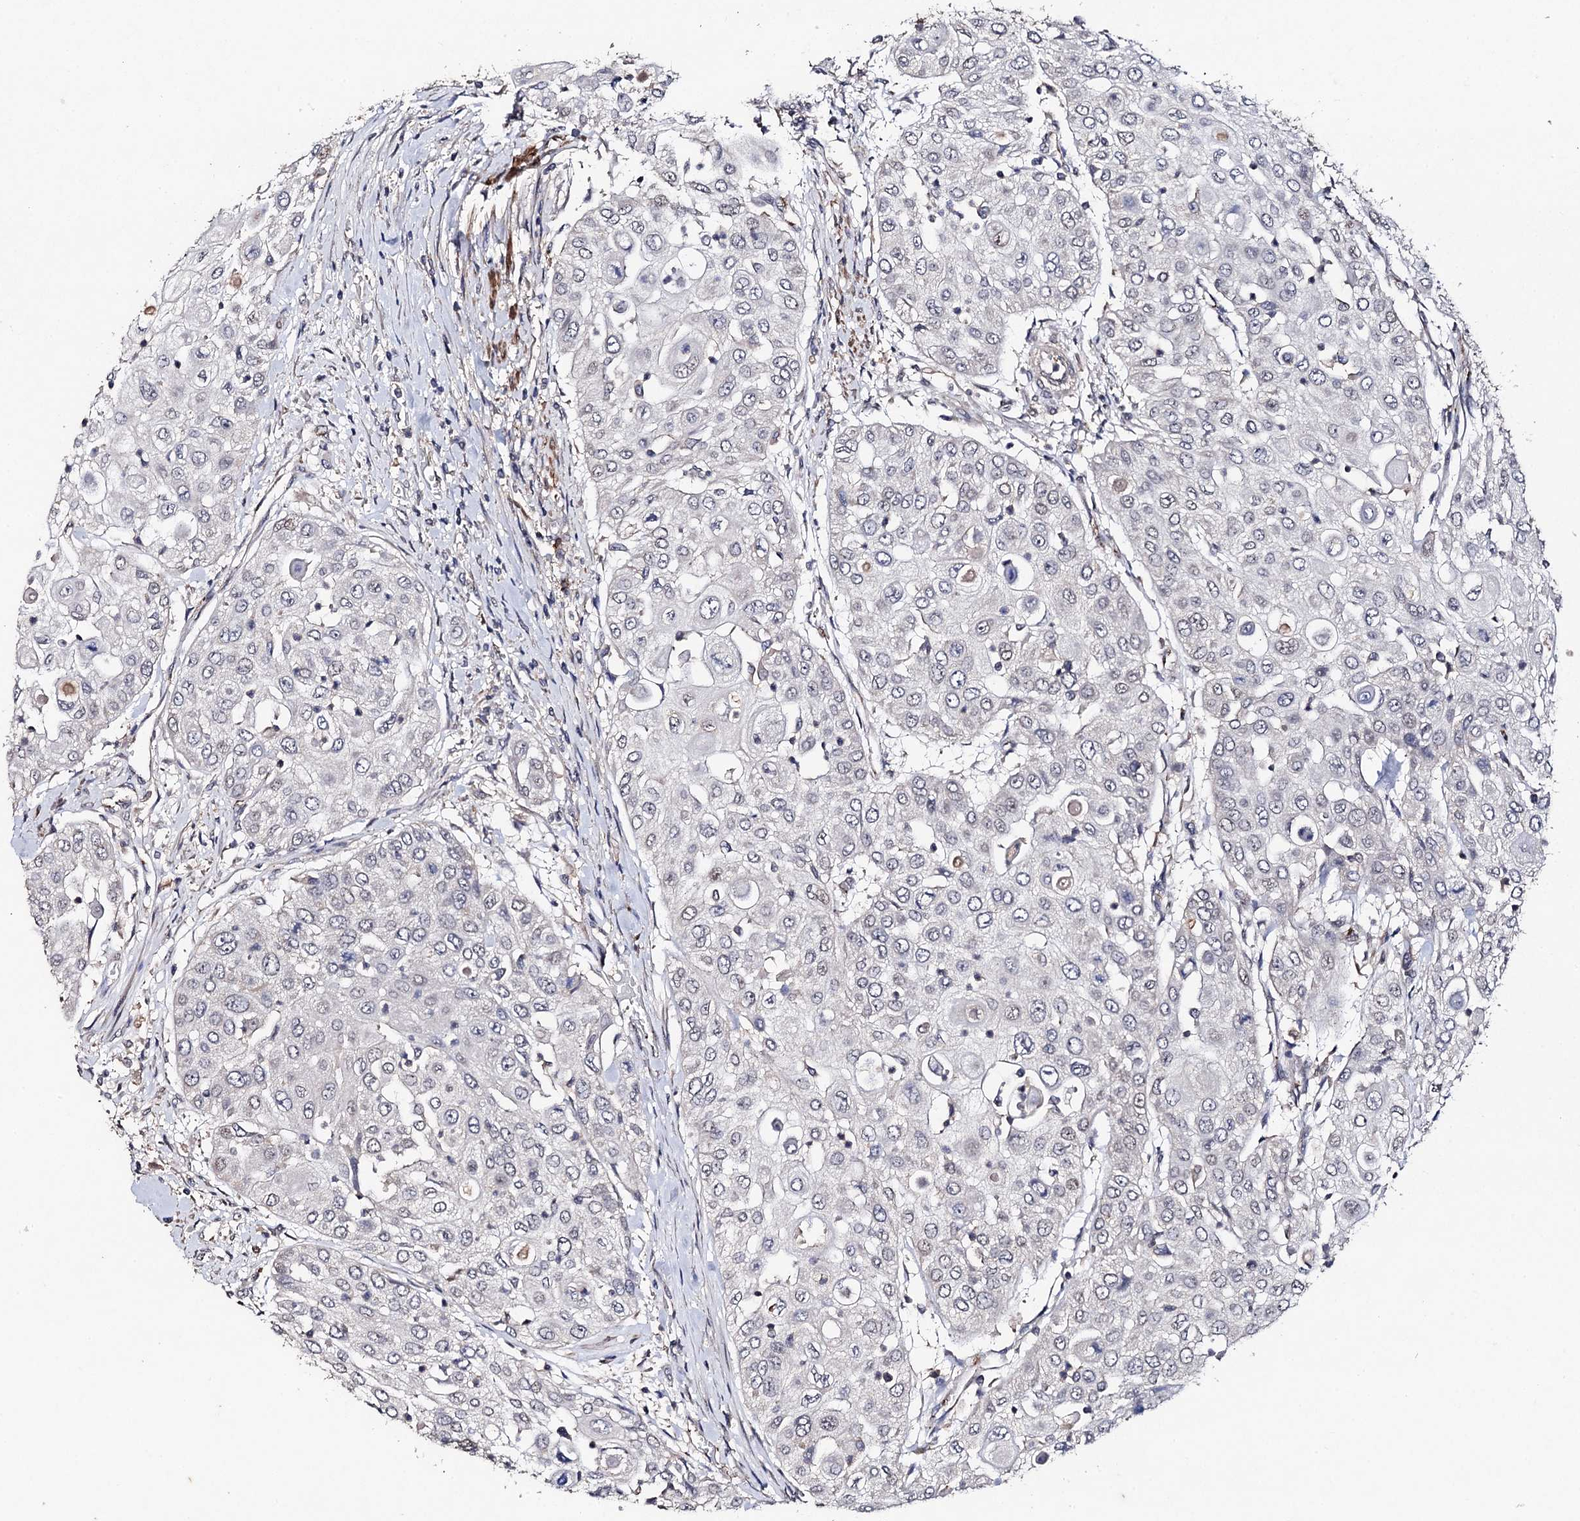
{"staining": {"intensity": "negative", "quantity": "none", "location": "none"}, "tissue": "urothelial cancer", "cell_type": "Tumor cells", "image_type": "cancer", "snomed": [{"axis": "morphology", "description": "Urothelial carcinoma, High grade"}, {"axis": "topography", "description": "Urinary bladder"}], "caption": "Tumor cells show no significant staining in urothelial carcinoma (high-grade).", "gene": "PPTC7", "patient": {"sex": "female", "age": 79}}